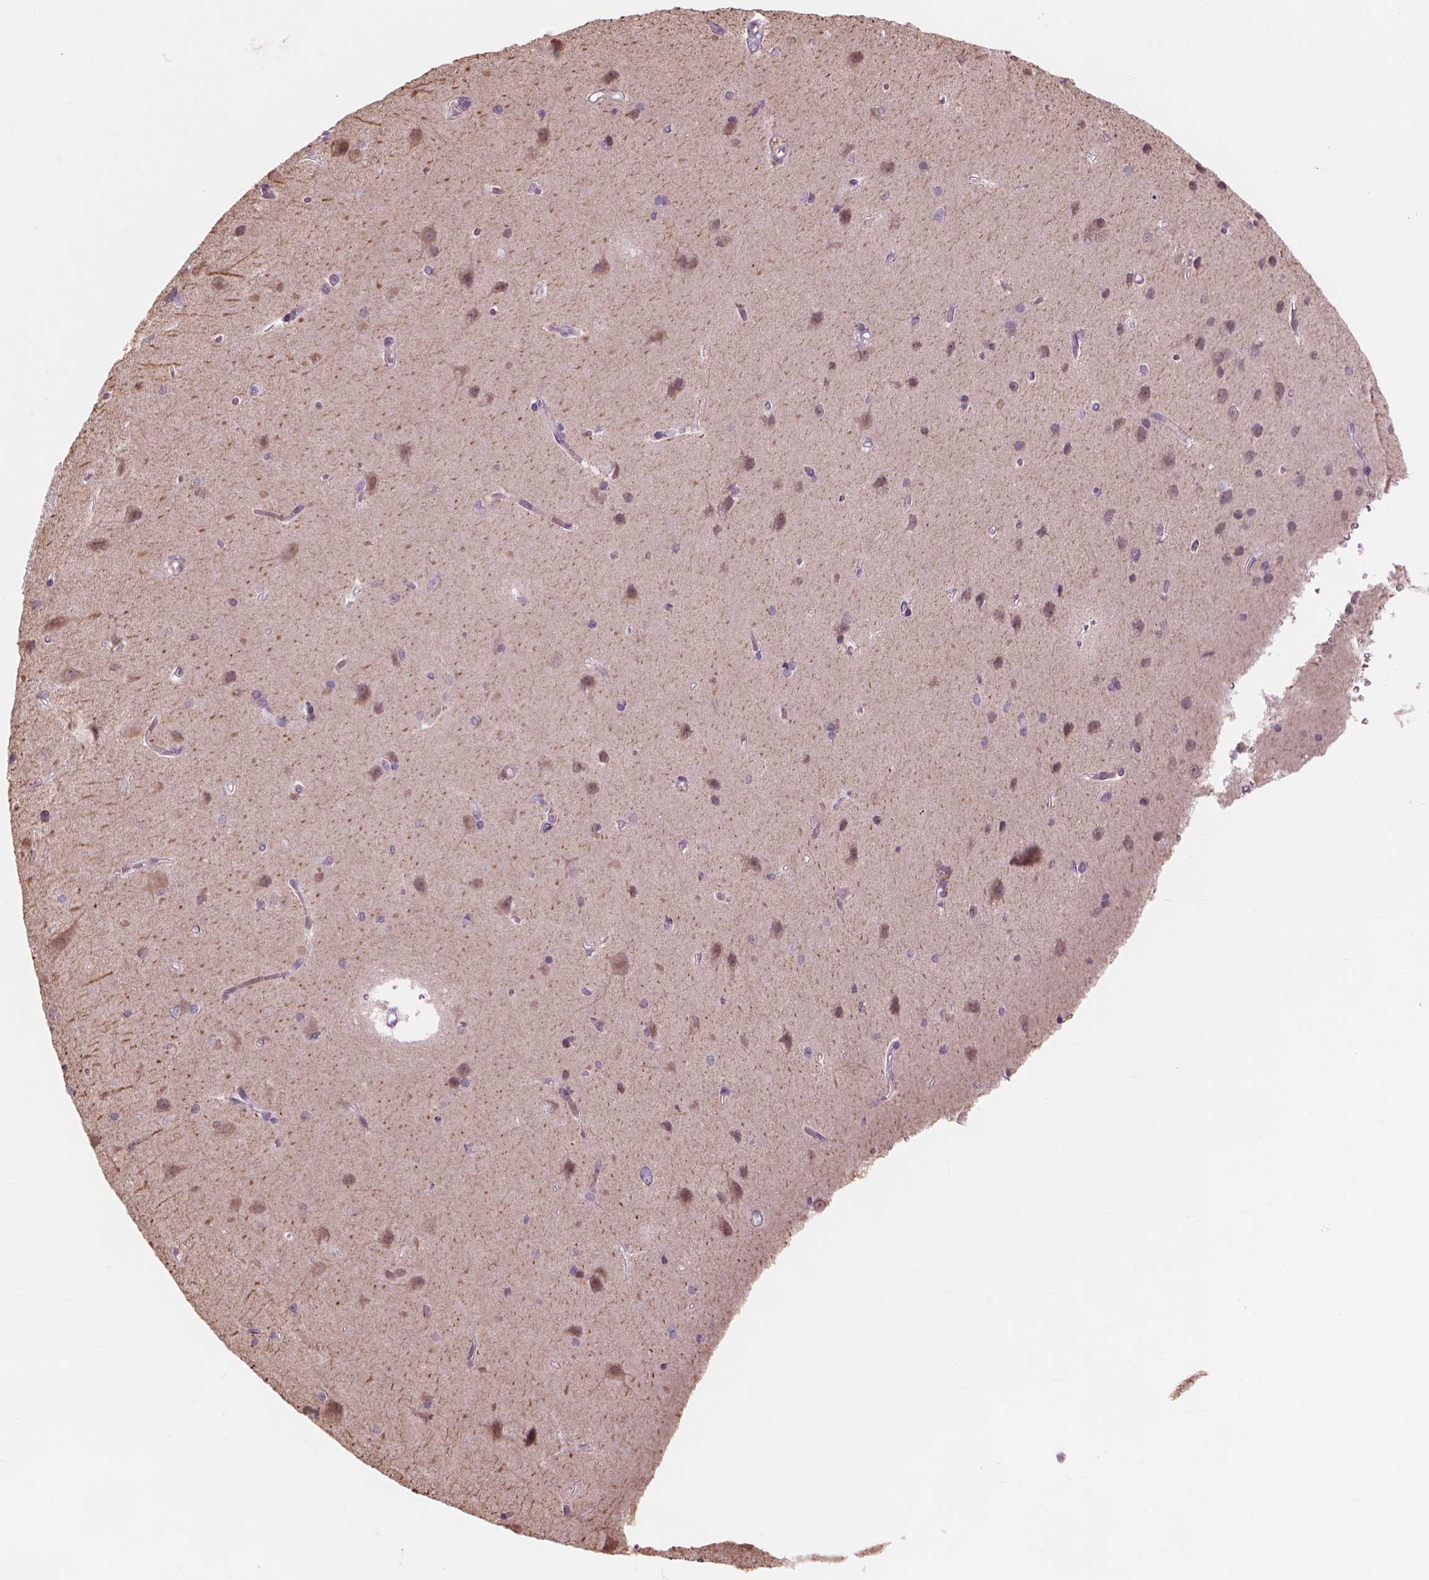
{"staining": {"intensity": "weak", "quantity": "<25%", "location": "cytoplasmic/membranous"}, "tissue": "cerebral cortex", "cell_type": "Endothelial cells", "image_type": "normal", "snomed": [{"axis": "morphology", "description": "Normal tissue, NOS"}, {"axis": "topography", "description": "Cerebral cortex"}], "caption": "Immunohistochemistry of unremarkable cerebral cortex shows no expression in endothelial cells.", "gene": "IFFO1", "patient": {"sex": "male", "age": 37}}